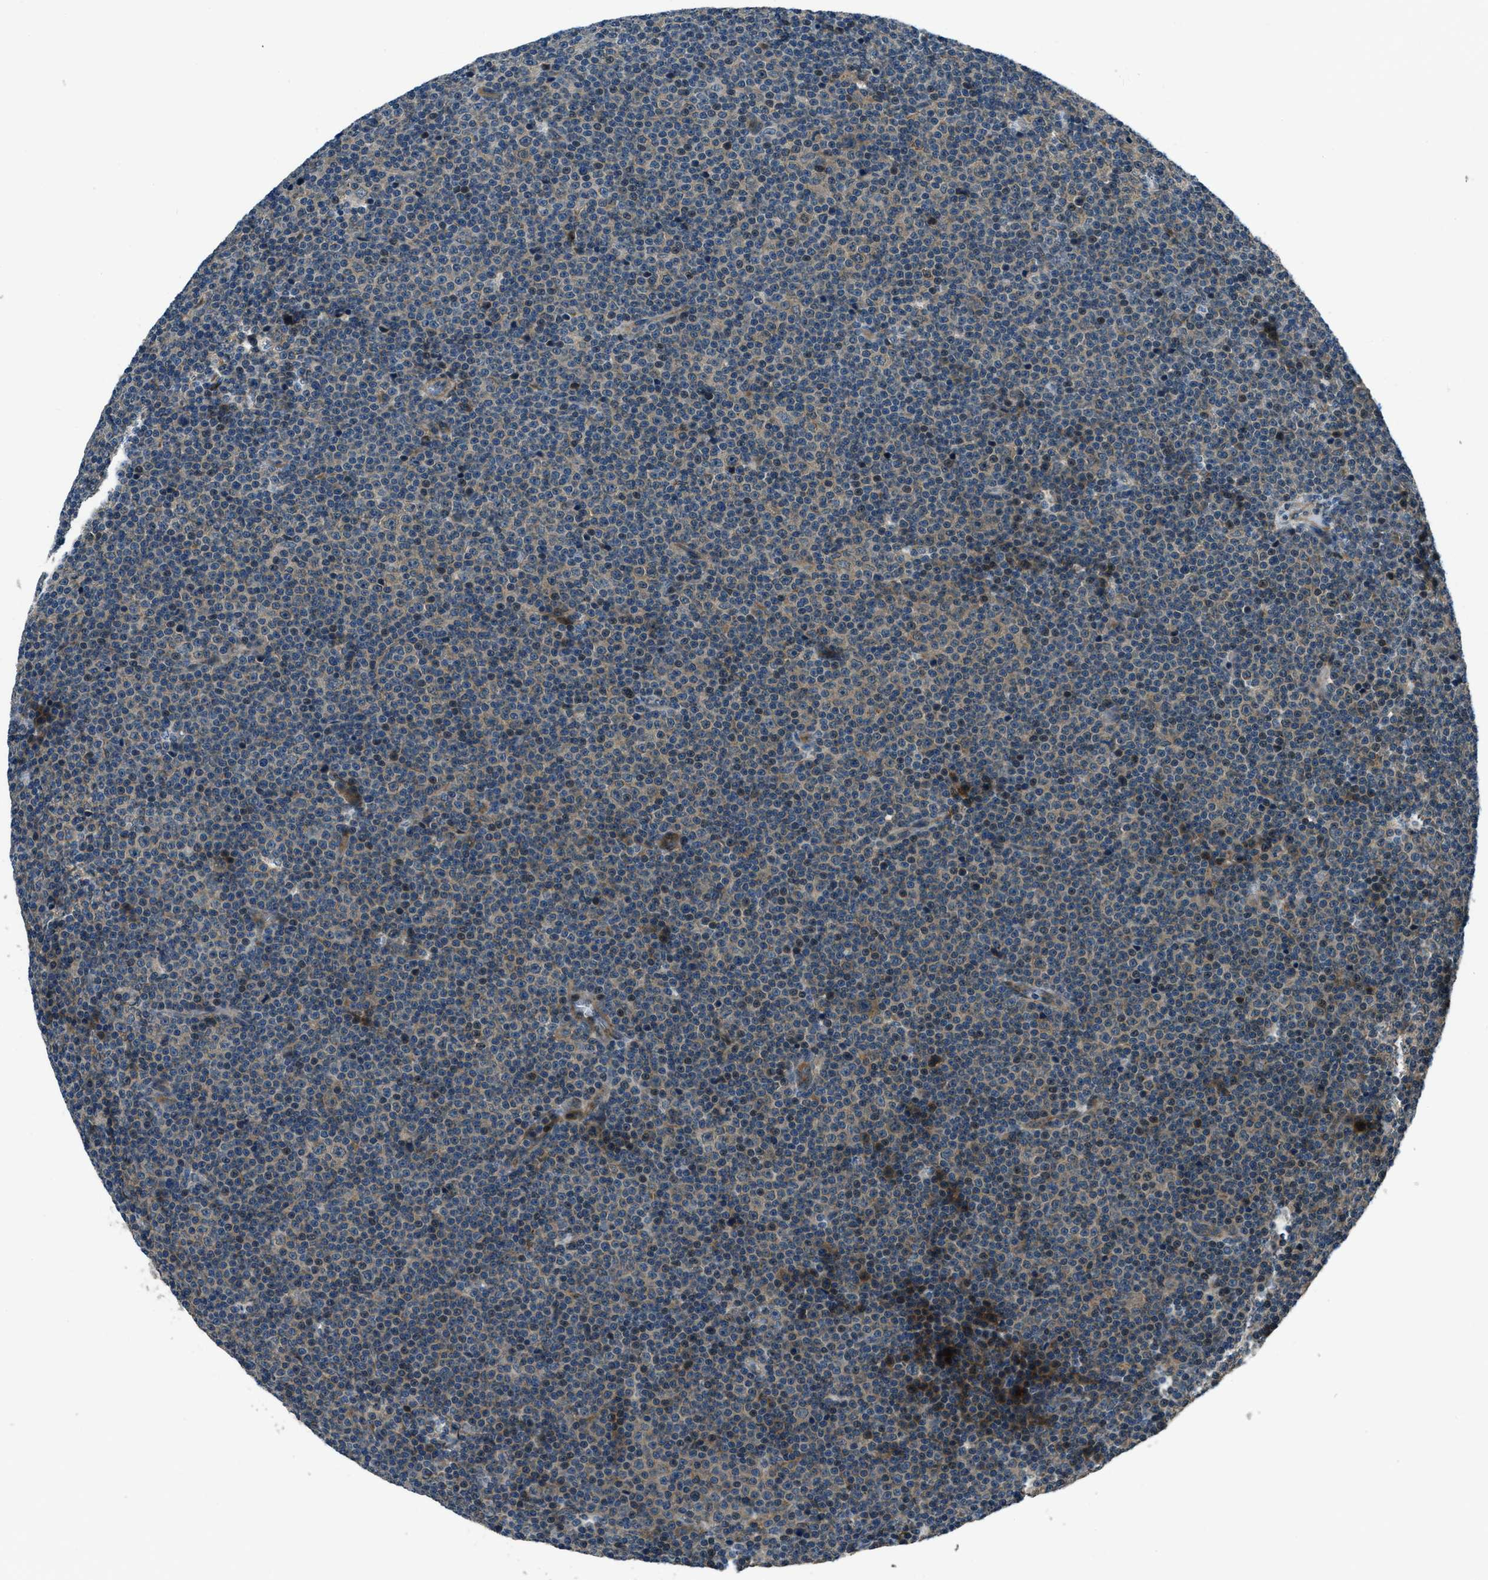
{"staining": {"intensity": "weak", "quantity": "25%-75%", "location": "cytoplasmic/membranous"}, "tissue": "lymphoma", "cell_type": "Tumor cells", "image_type": "cancer", "snomed": [{"axis": "morphology", "description": "Malignant lymphoma, non-Hodgkin's type, Low grade"}, {"axis": "topography", "description": "Lymph node"}], "caption": "Protein analysis of low-grade malignant lymphoma, non-Hodgkin's type tissue exhibits weak cytoplasmic/membranous expression in about 25%-75% of tumor cells.", "gene": "NUDCD3", "patient": {"sex": "female", "age": 67}}